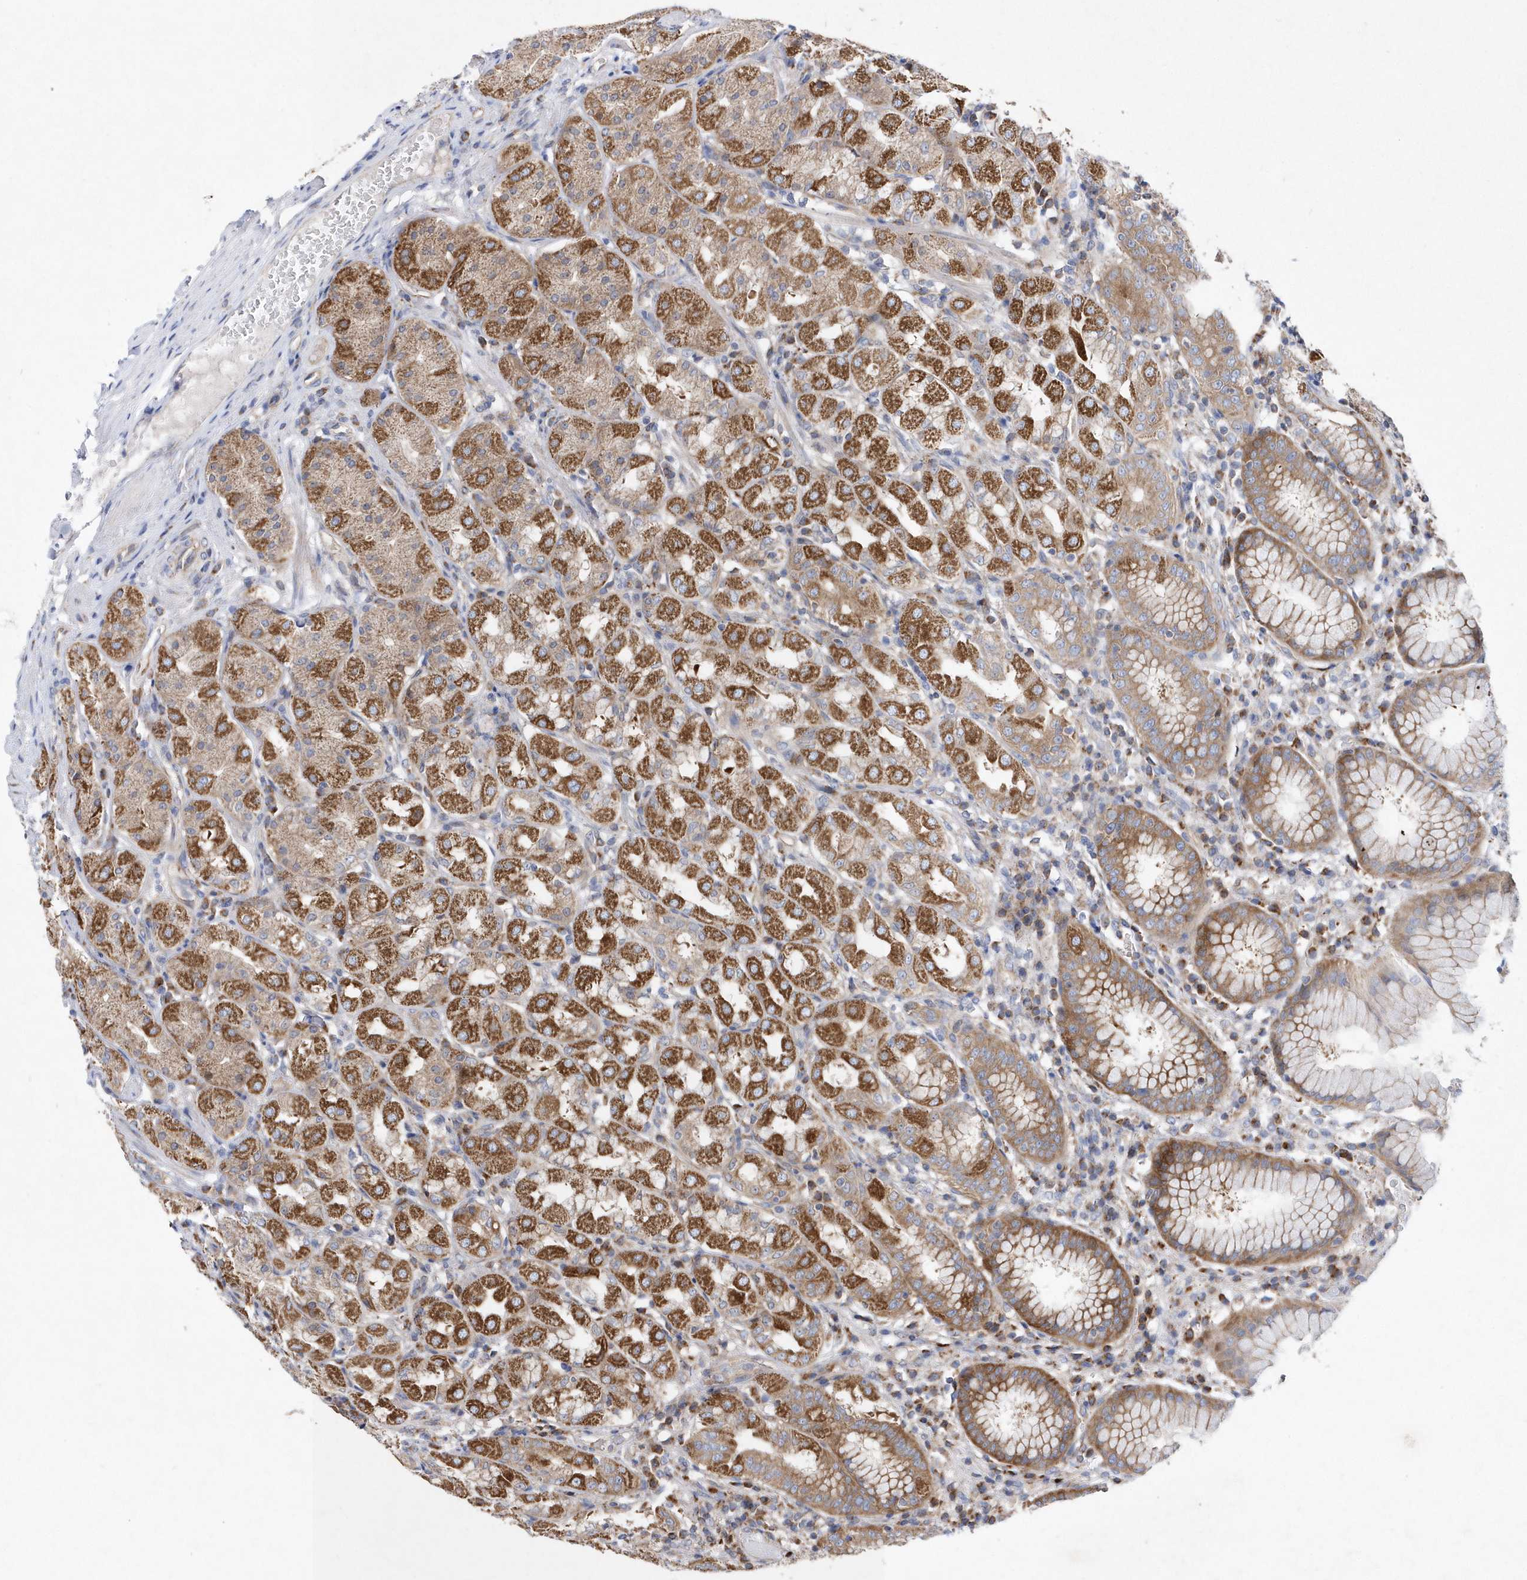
{"staining": {"intensity": "strong", "quantity": "25%-75%", "location": "cytoplasmic/membranous"}, "tissue": "stomach", "cell_type": "Glandular cells", "image_type": "normal", "snomed": [{"axis": "morphology", "description": "Normal tissue, NOS"}, {"axis": "topography", "description": "Stomach"}, {"axis": "topography", "description": "Stomach, lower"}], "caption": "DAB immunohistochemical staining of benign human stomach exhibits strong cytoplasmic/membranous protein positivity in about 25%-75% of glandular cells. (DAB (3,3'-diaminobenzidine) IHC, brown staining for protein, blue staining for nuclei).", "gene": "JKAMP", "patient": {"sex": "female", "age": 56}}